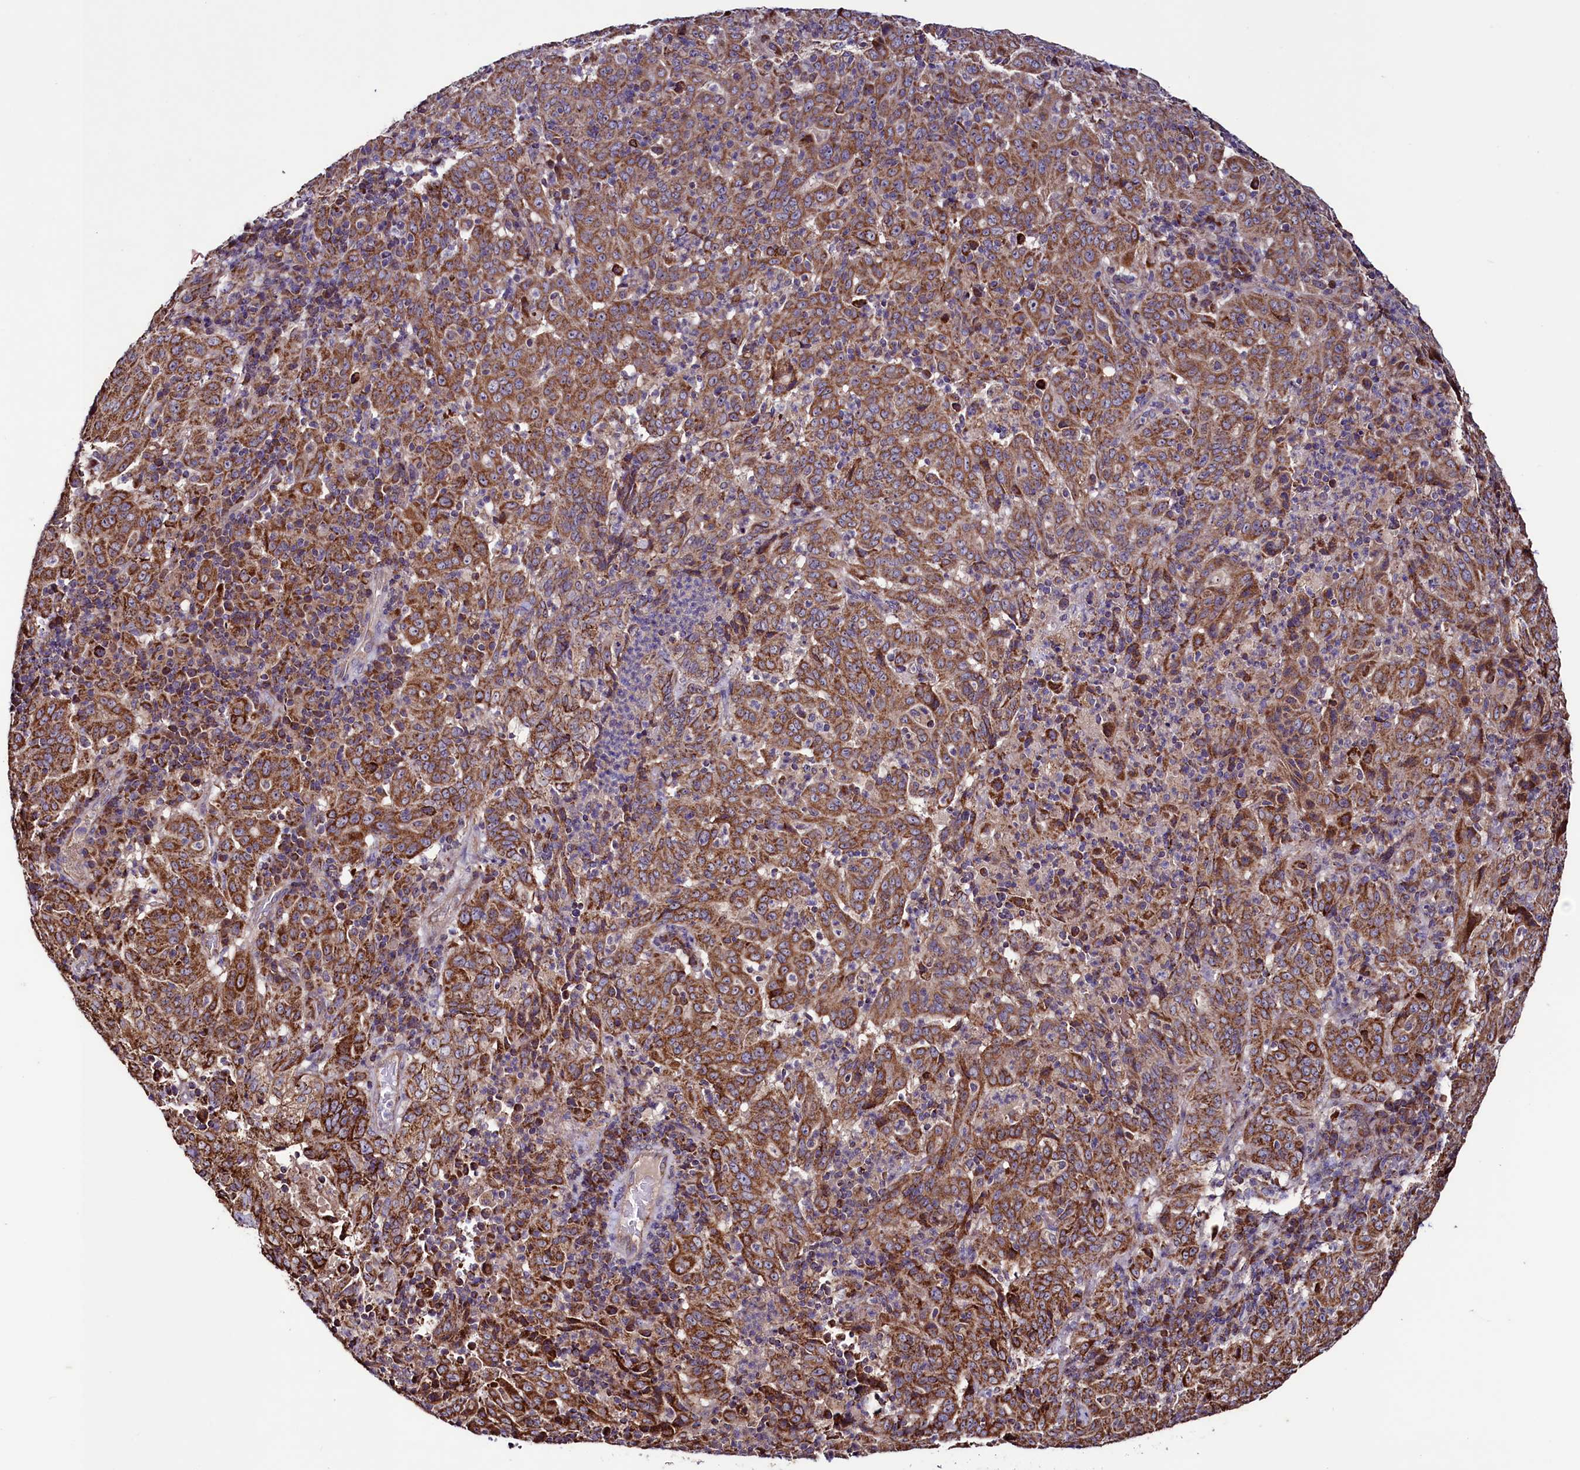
{"staining": {"intensity": "strong", "quantity": ">75%", "location": "cytoplasmic/membranous"}, "tissue": "pancreatic cancer", "cell_type": "Tumor cells", "image_type": "cancer", "snomed": [{"axis": "morphology", "description": "Adenocarcinoma, NOS"}, {"axis": "topography", "description": "Pancreas"}], "caption": "Immunohistochemistry (IHC) histopathology image of pancreatic cancer (adenocarcinoma) stained for a protein (brown), which reveals high levels of strong cytoplasmic/membranous staining in about >75% of tumor cells.", "gene": "STARD5", "patient": {"sex": "male", "age": 63}}